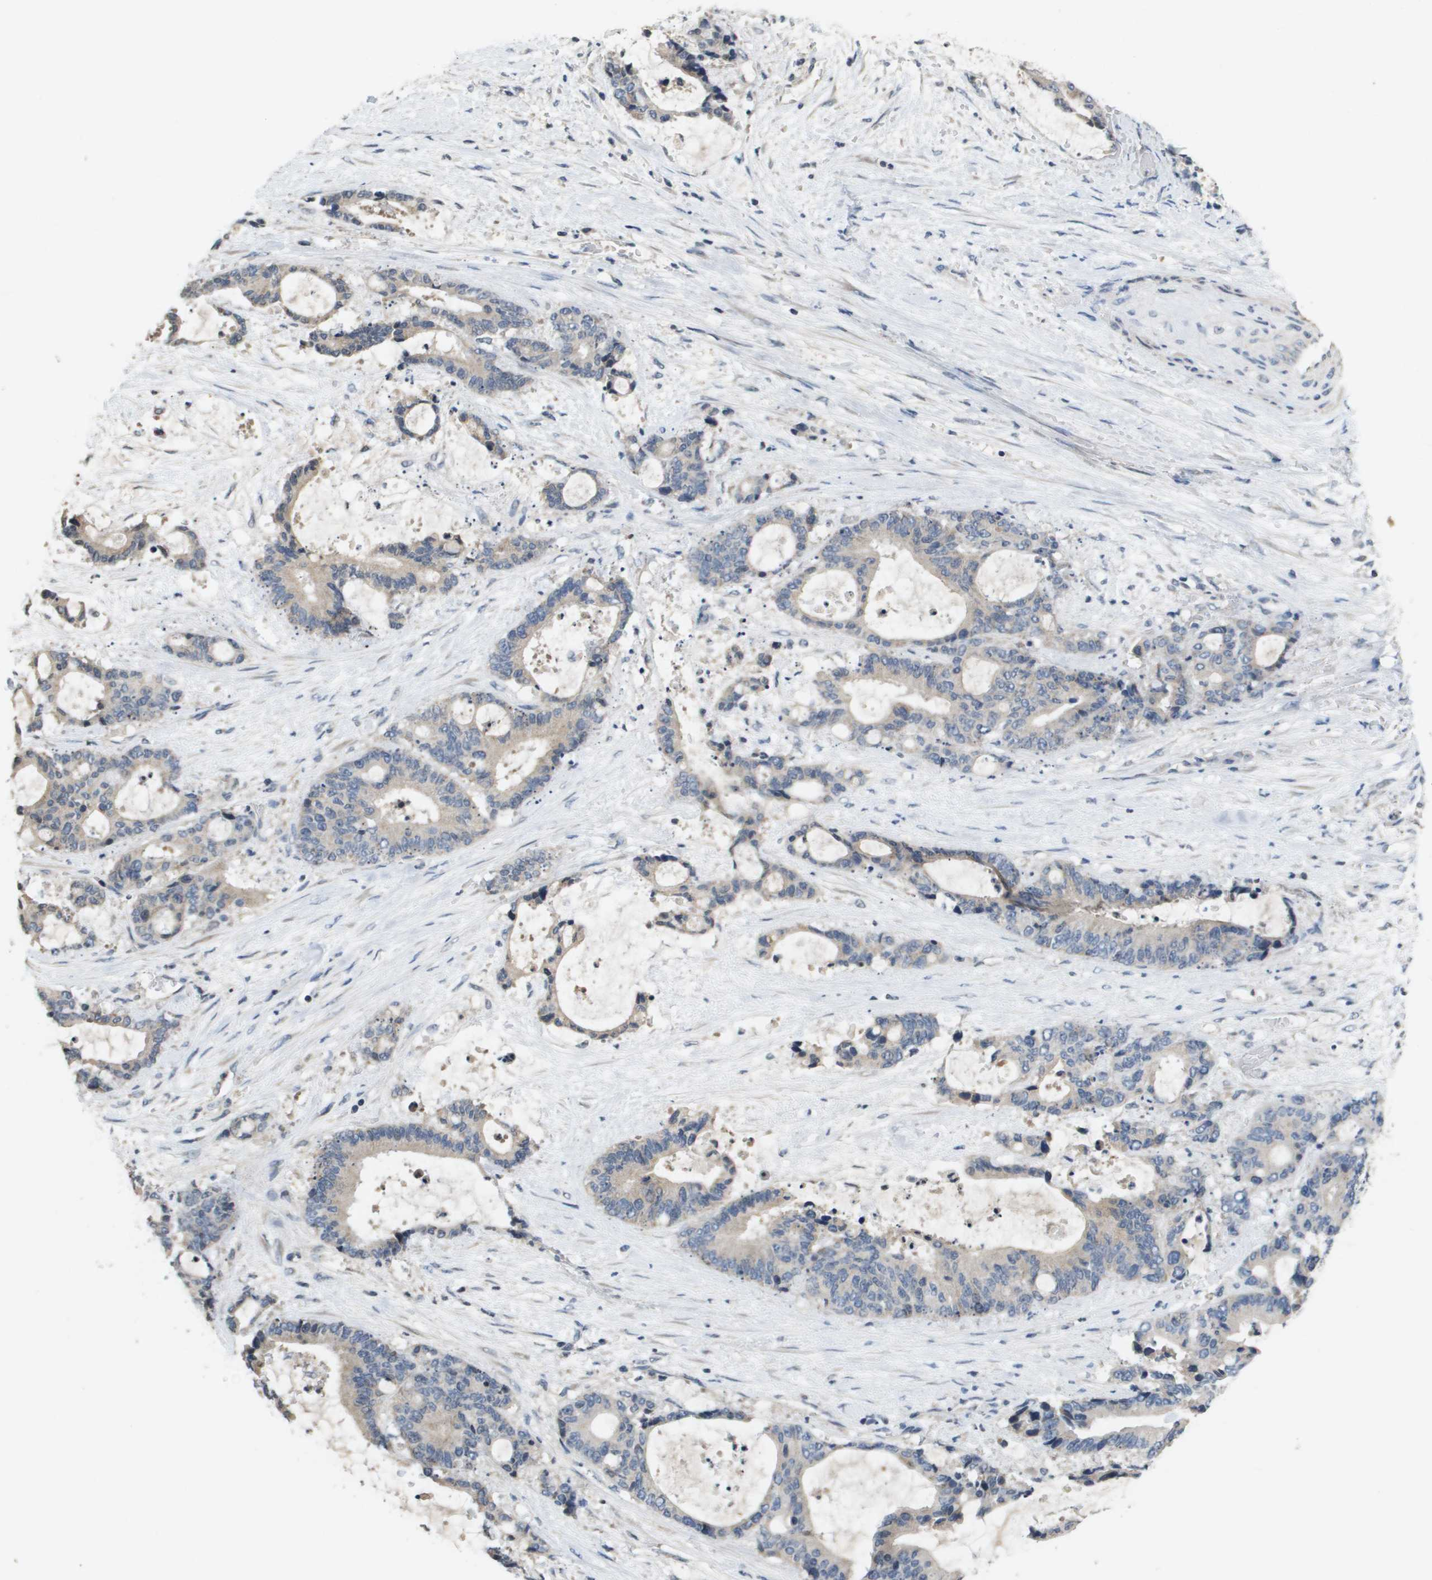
{"staining": {"intensity": "weak", "quantity": "25%-75%", "location": "cytoplasmic/membranous"}, "tissue": "liver cancer", "cell_type": "Tumor cells", "image_type": "cancer", "snomed": [{"axis": "morphology", "description": "Normal tissue, NOS"}, {"axis": "morphology", "description": "Cholangiocarcinoma"}, {"axis": "topography", "description": "Liver"}, {"axis": "topography", "description": "Peripheral nerve tissue"}], "caption": "This is an image of IHC staining of liver cholangiocarcinoma, which shows weak positivity in the cytoplasmic/membranous of tumor cells.", "gene": "CAPN11", "patient": {"sex": "female", "age": 73}}